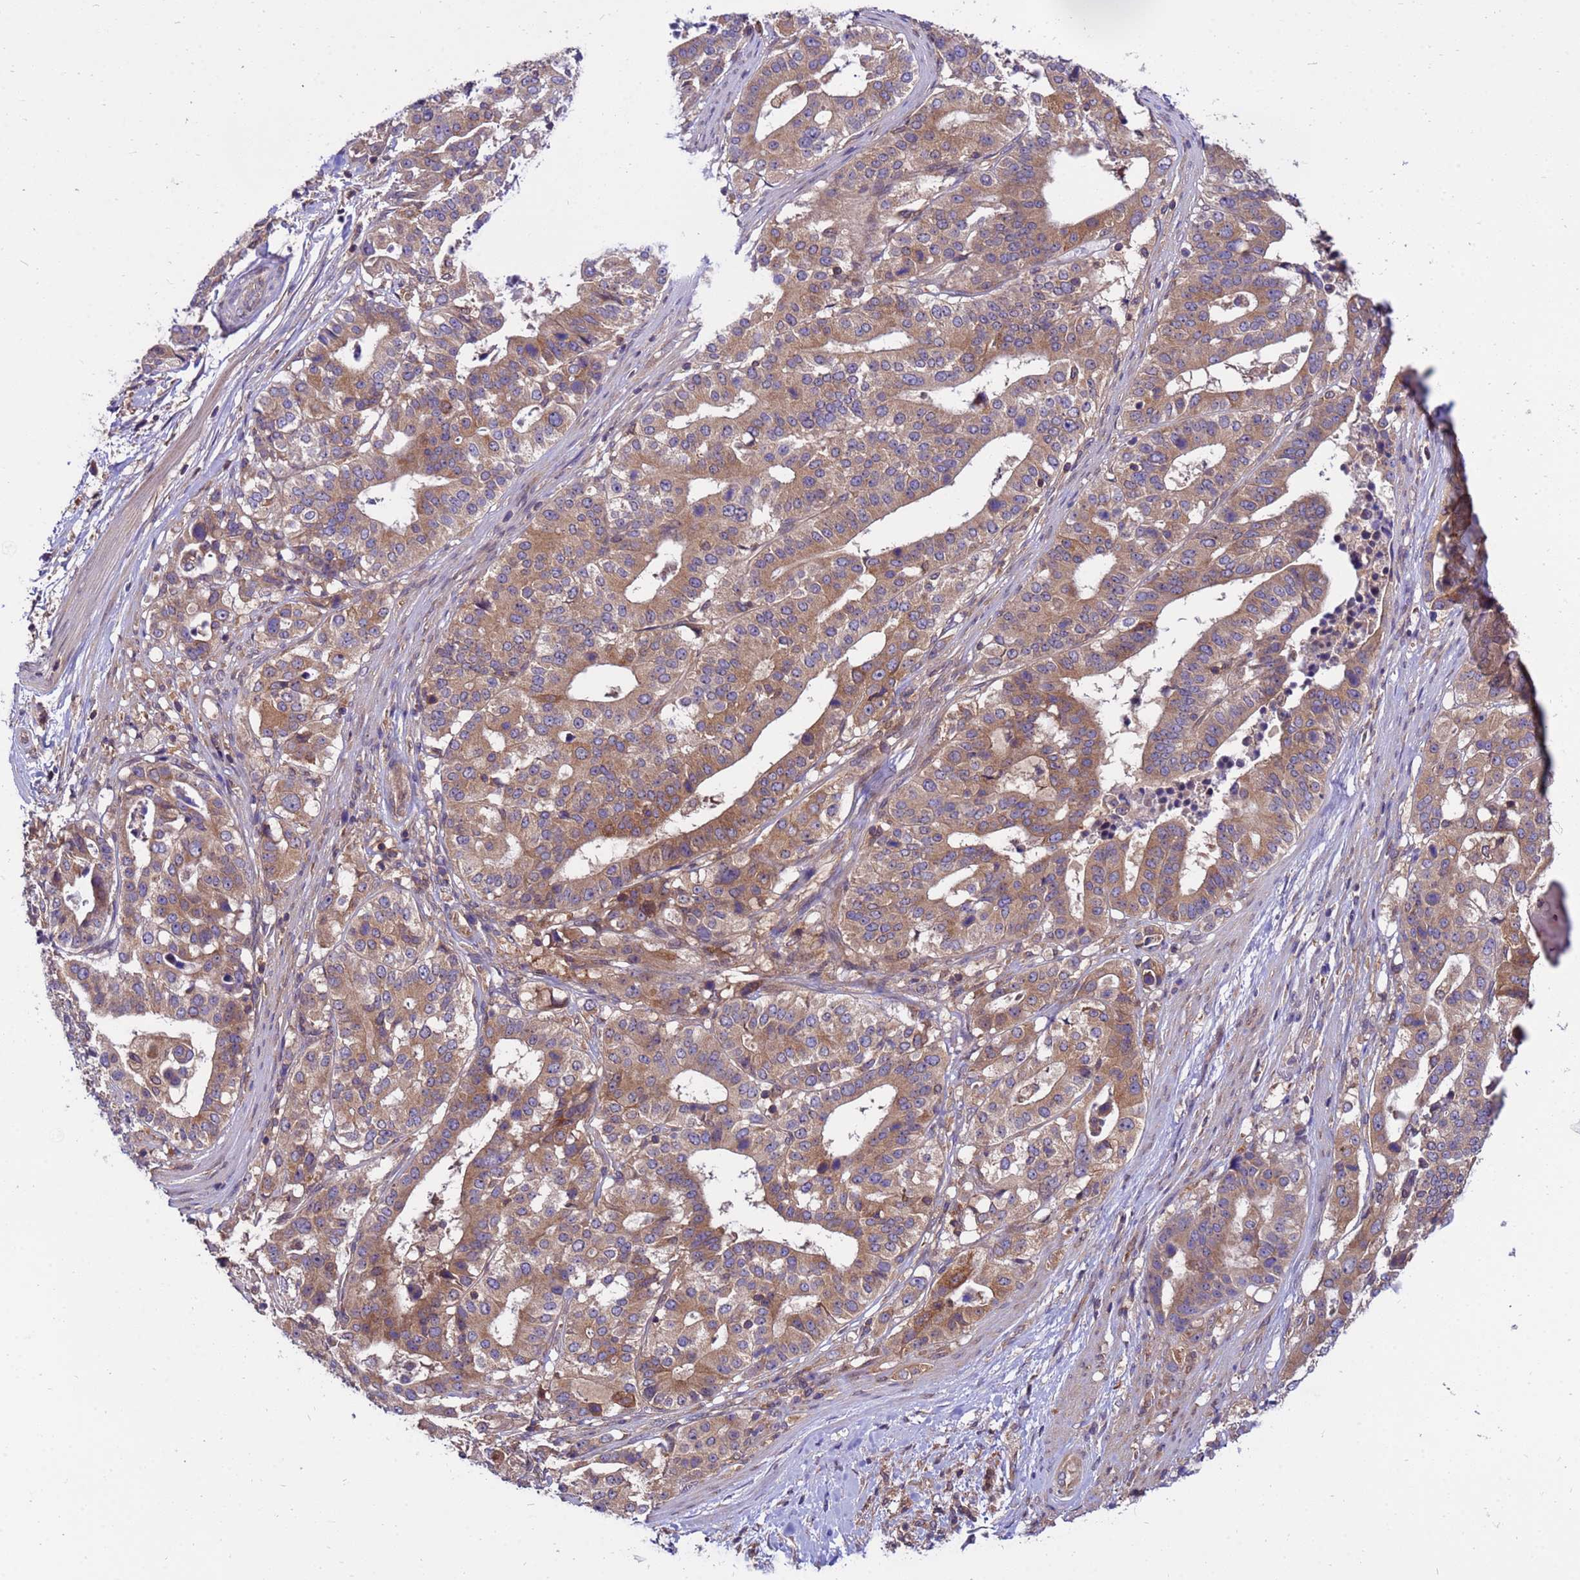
{"staining": {"intensity": "weak", "quantity": "25%-75%", "location": "cytoplasmic/membranous"}, "tissue": "stomach cancer", "cell_type": "Tumor cells", "image_type": "cancer", "snomed": [{"axis": "morphology", "description": "Adenocarcinoma, NOS"}, {"axis": "topography", "description": "Stomach"}], "caption": "Immunohistochemical staining of adenocarcinoma (stomach) shows weak cytoplasmic/membranous protein staining in approximately 25%-75% of tumor cells.", "gene": "GET3", "patient": {"sex": "male", "age": 48}}